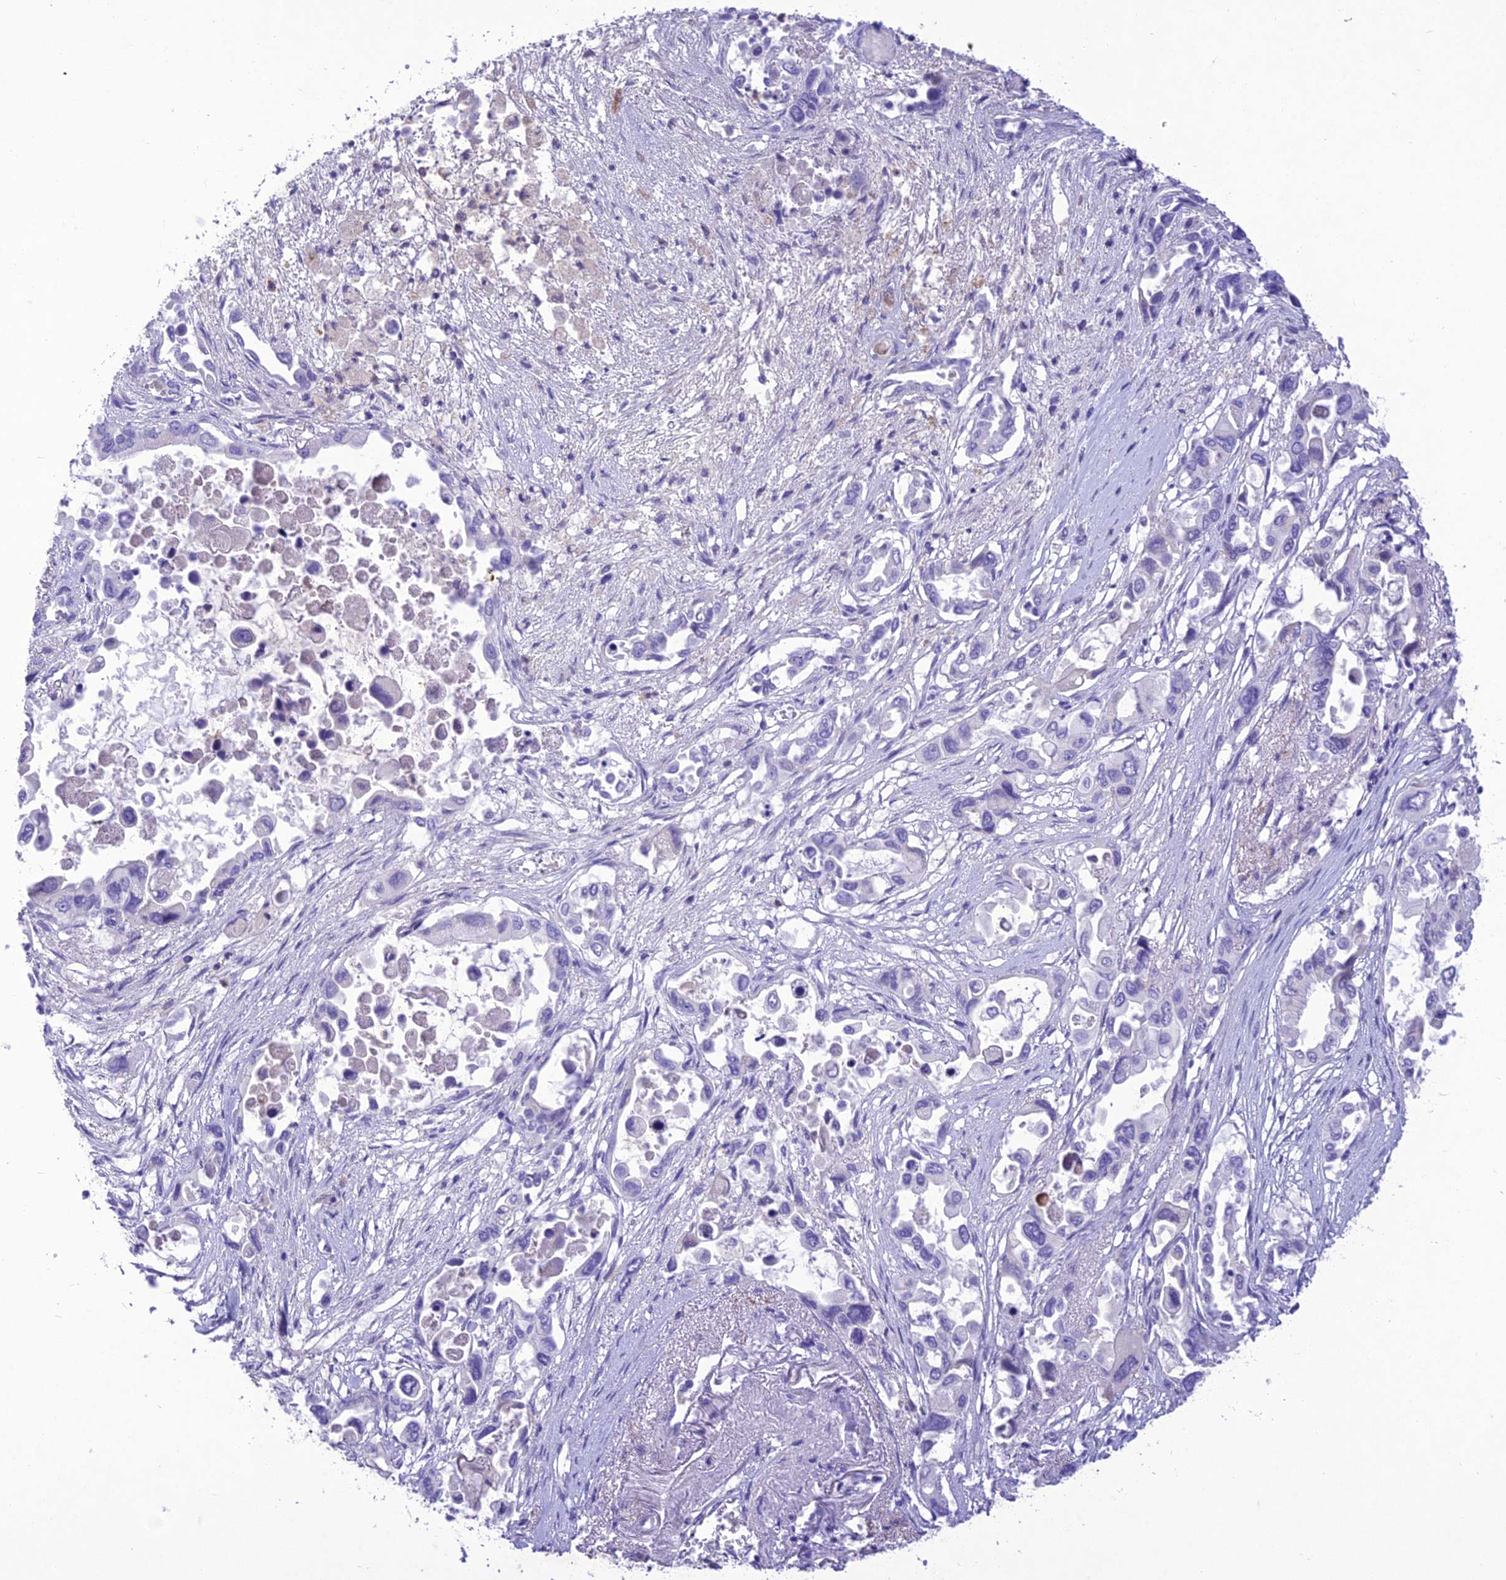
{"staining": {"intensity": "negative", "quantity": "none", "location": "none"}, "tissue": "pancreatic cancer", "cell_type": "Tumor cells", "image_type": "cancer", "snomed": [{"axis": "morphology", "description": "Adenocarcinoma, NOS"}, {"axis": "topography", "description": "Pancreas"}], "caption": "Tumor cells are negative for brown protein staining in pancreatic cancer. (Brightfield microscopy of DAB (3,3'-diaminobenzidine) immunohistochemistry (IHC) at high magnification).", "gene": "SLC13A5", "patient": {"sex": "male", "age": 92}}